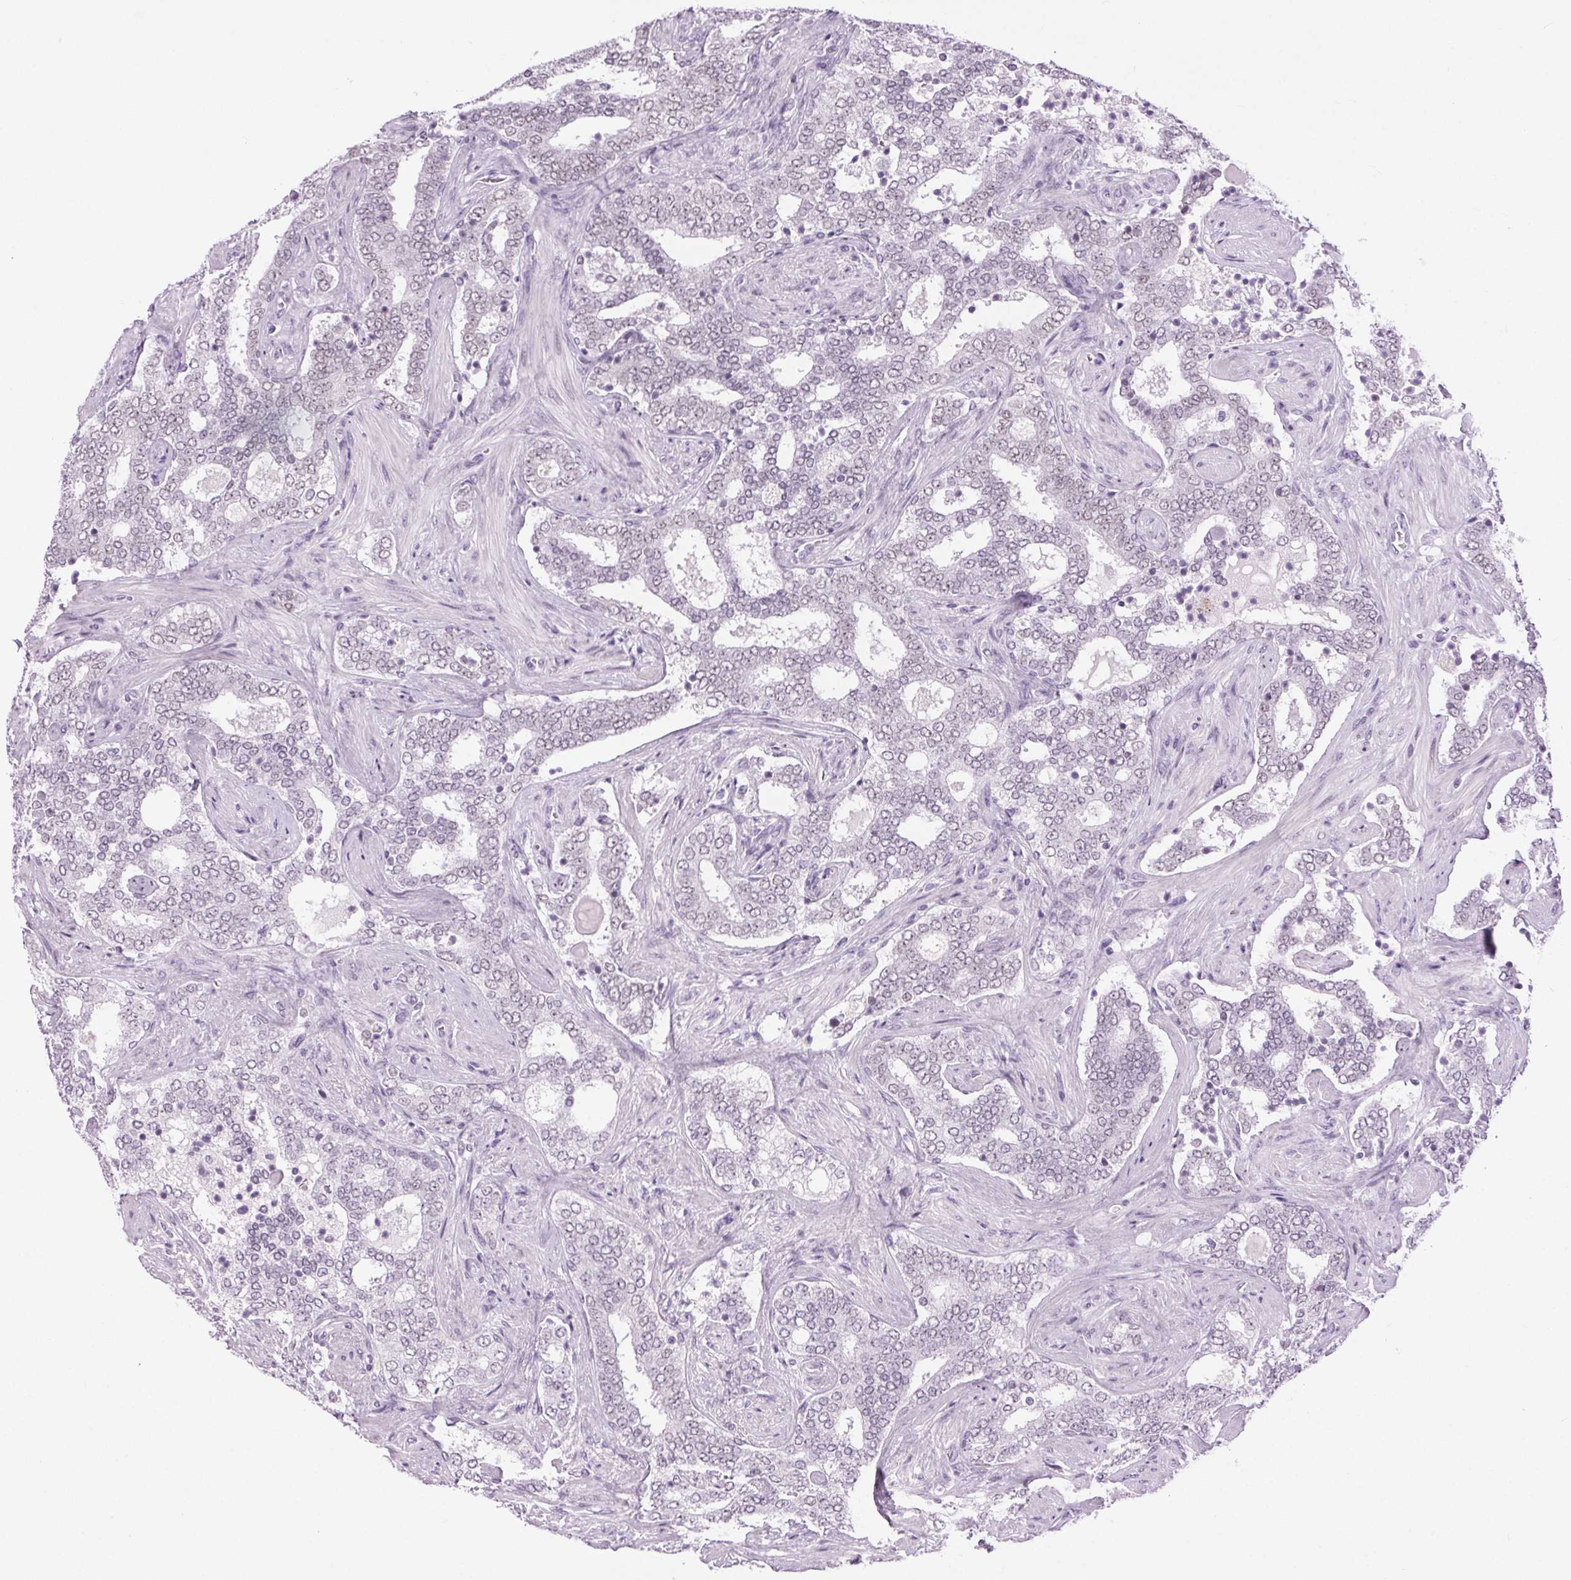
{"staining": {"intensity": "negative", "quantity": "none", "location": "none"}, "tissue": "prostate cancer", "cell_type": "Tumor cells", "image_type": "cancer", "snomed": [{"axis": "morphology", "description": "Adenocarcinoma, High grade"}, {"axis": "topography", "description": "Prostate"}], "caption": "Immunohistochemical staining of prostate cancer displays no significant positivity in tumor cells.", "gene": "BEND2", "patient": {"sex": "male", "age": 60}}